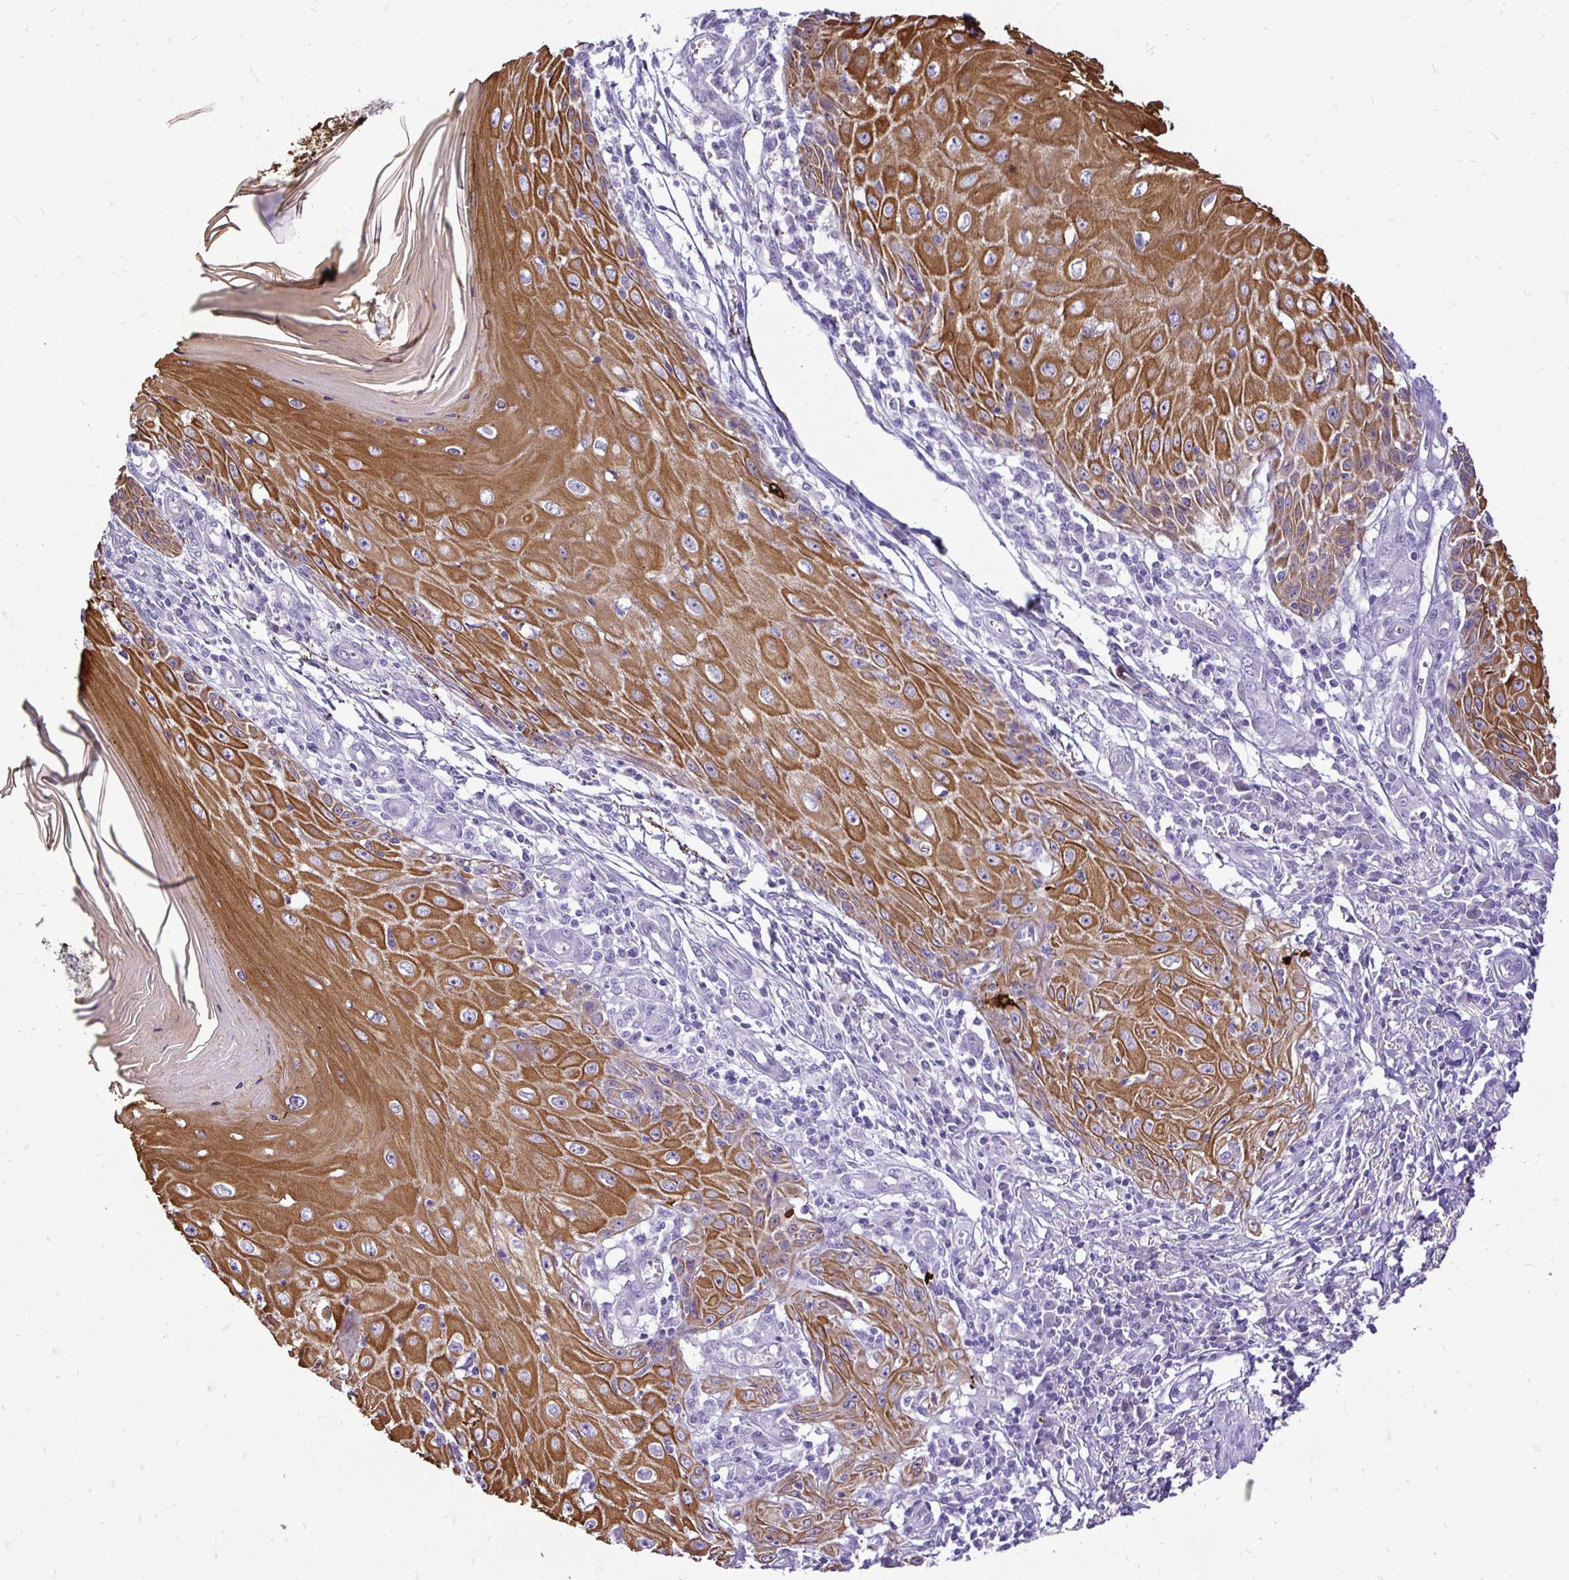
{"staining": {"intensity": "strong", "quantity": ">75%", "location": "cytoplasmic/membranous"}, "tissue": "skin cancer", "cell_type": "Tumor cells", "image_type": "cancer", "snomed": [{"axis": "morphology", "description": "Squamous cell carcinoma, NOS"}, {"axis": "topography", "description": "Skin"}], "caption": "Human squamous cell carcinoma (skin) stained for a protein (brown) shows strong cytoplasmic/membranous positive expression in about >75% of tumor cells.", "gene": "TAF1D", "patient": {"sex": "female", "age": 73}}